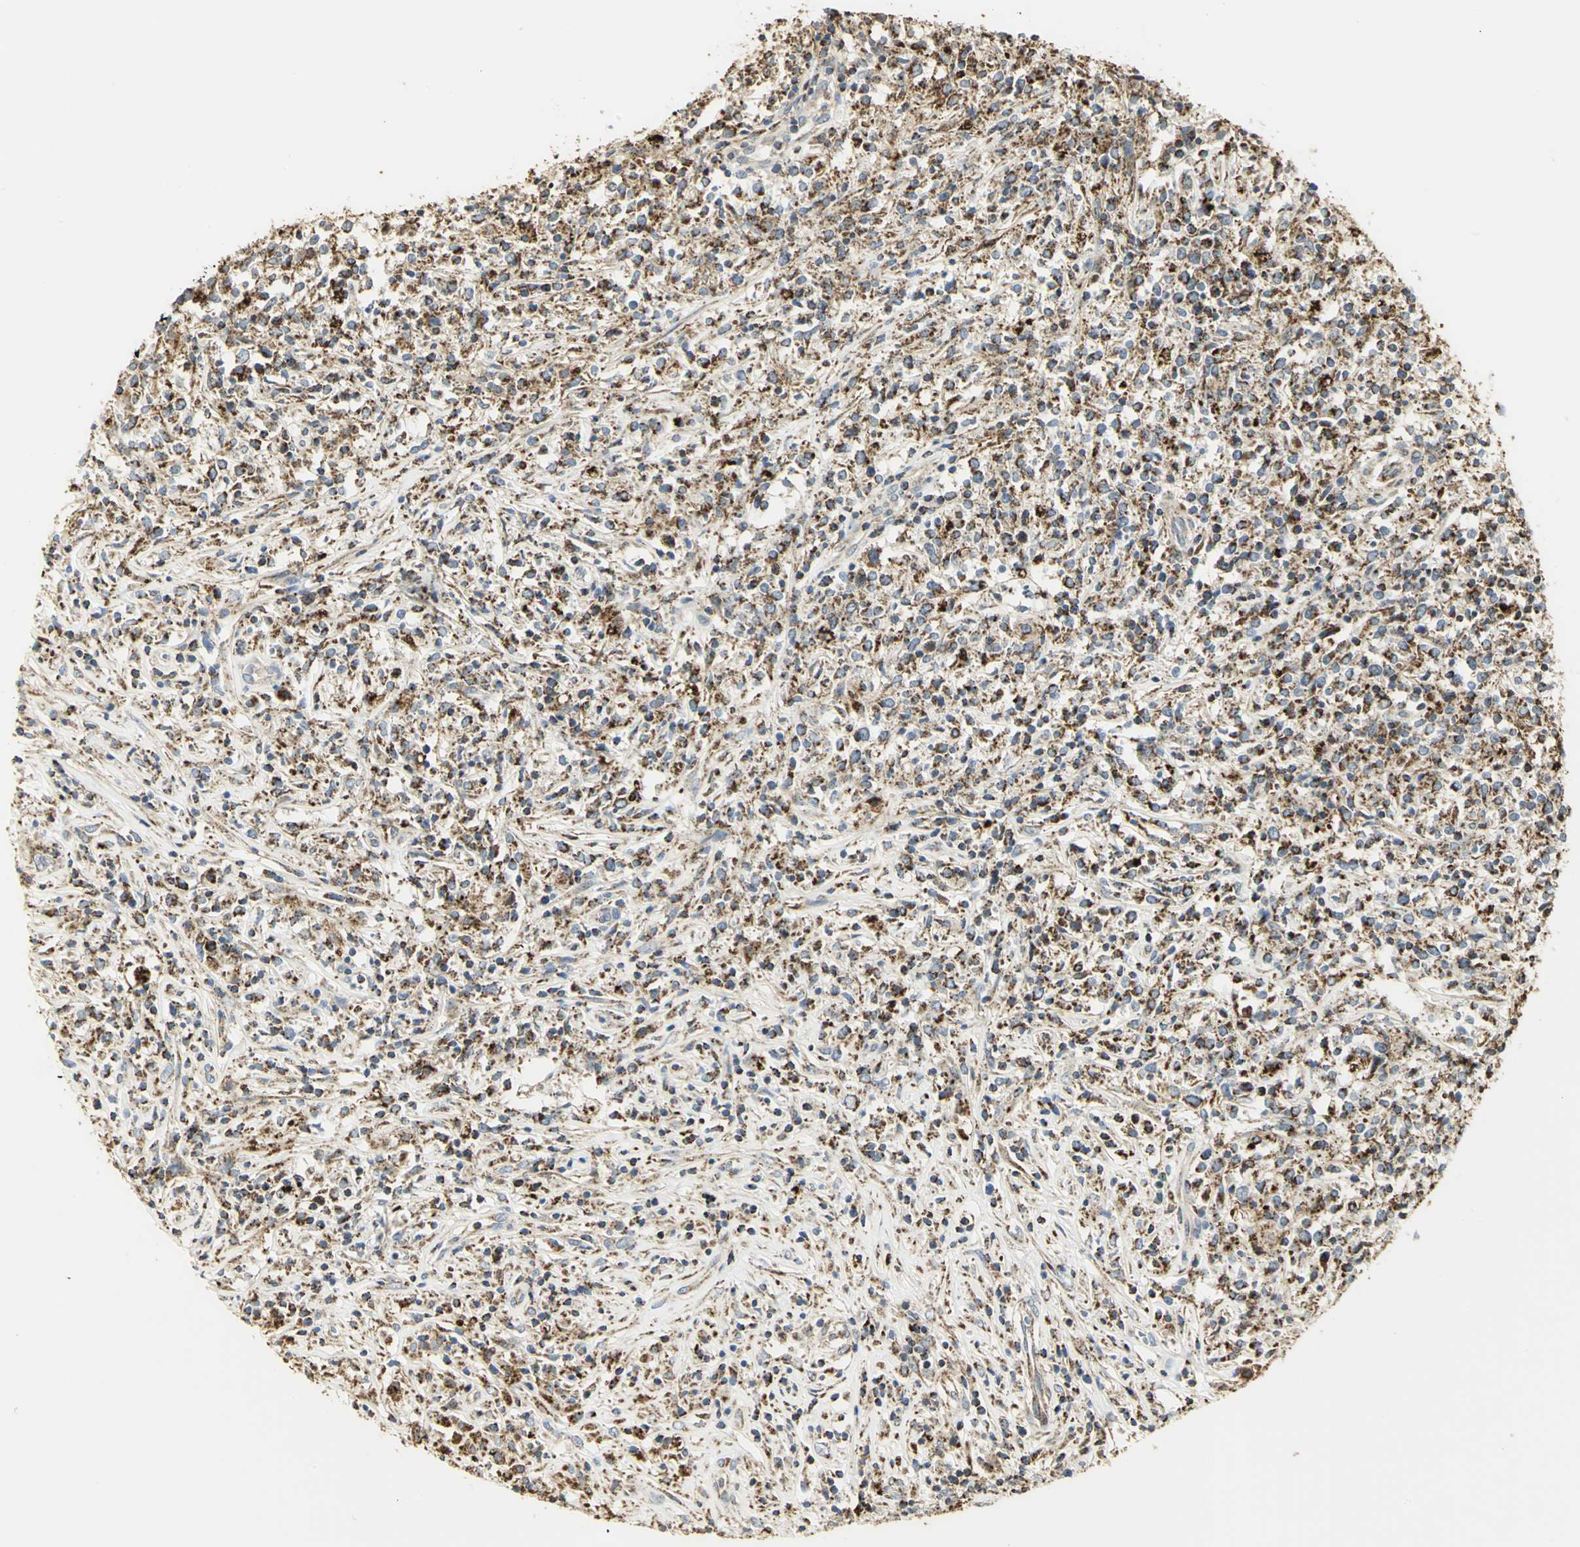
{"staining": {"intensity": "strong", "quantity": ">75%", "location": "cytoplasmic/membranous"}, "tissue": "lymphoma", "cell_type": "Tumor cells", "image_type": "cancer", "snomed": [{"axis": "morphology", "description": "Malignant lymphoma, non-Hodgkin's type, High grade"}, {"axis": "topography", "description": "Lymph node"}], "caption": "Strong cytoplasmic/membranous positivity for a protein is seen in approximately >75% of tumor cells of lymphoma using IHC.", "gene": "VDAC1", "patient": {"sex": "female", "age": 84}}